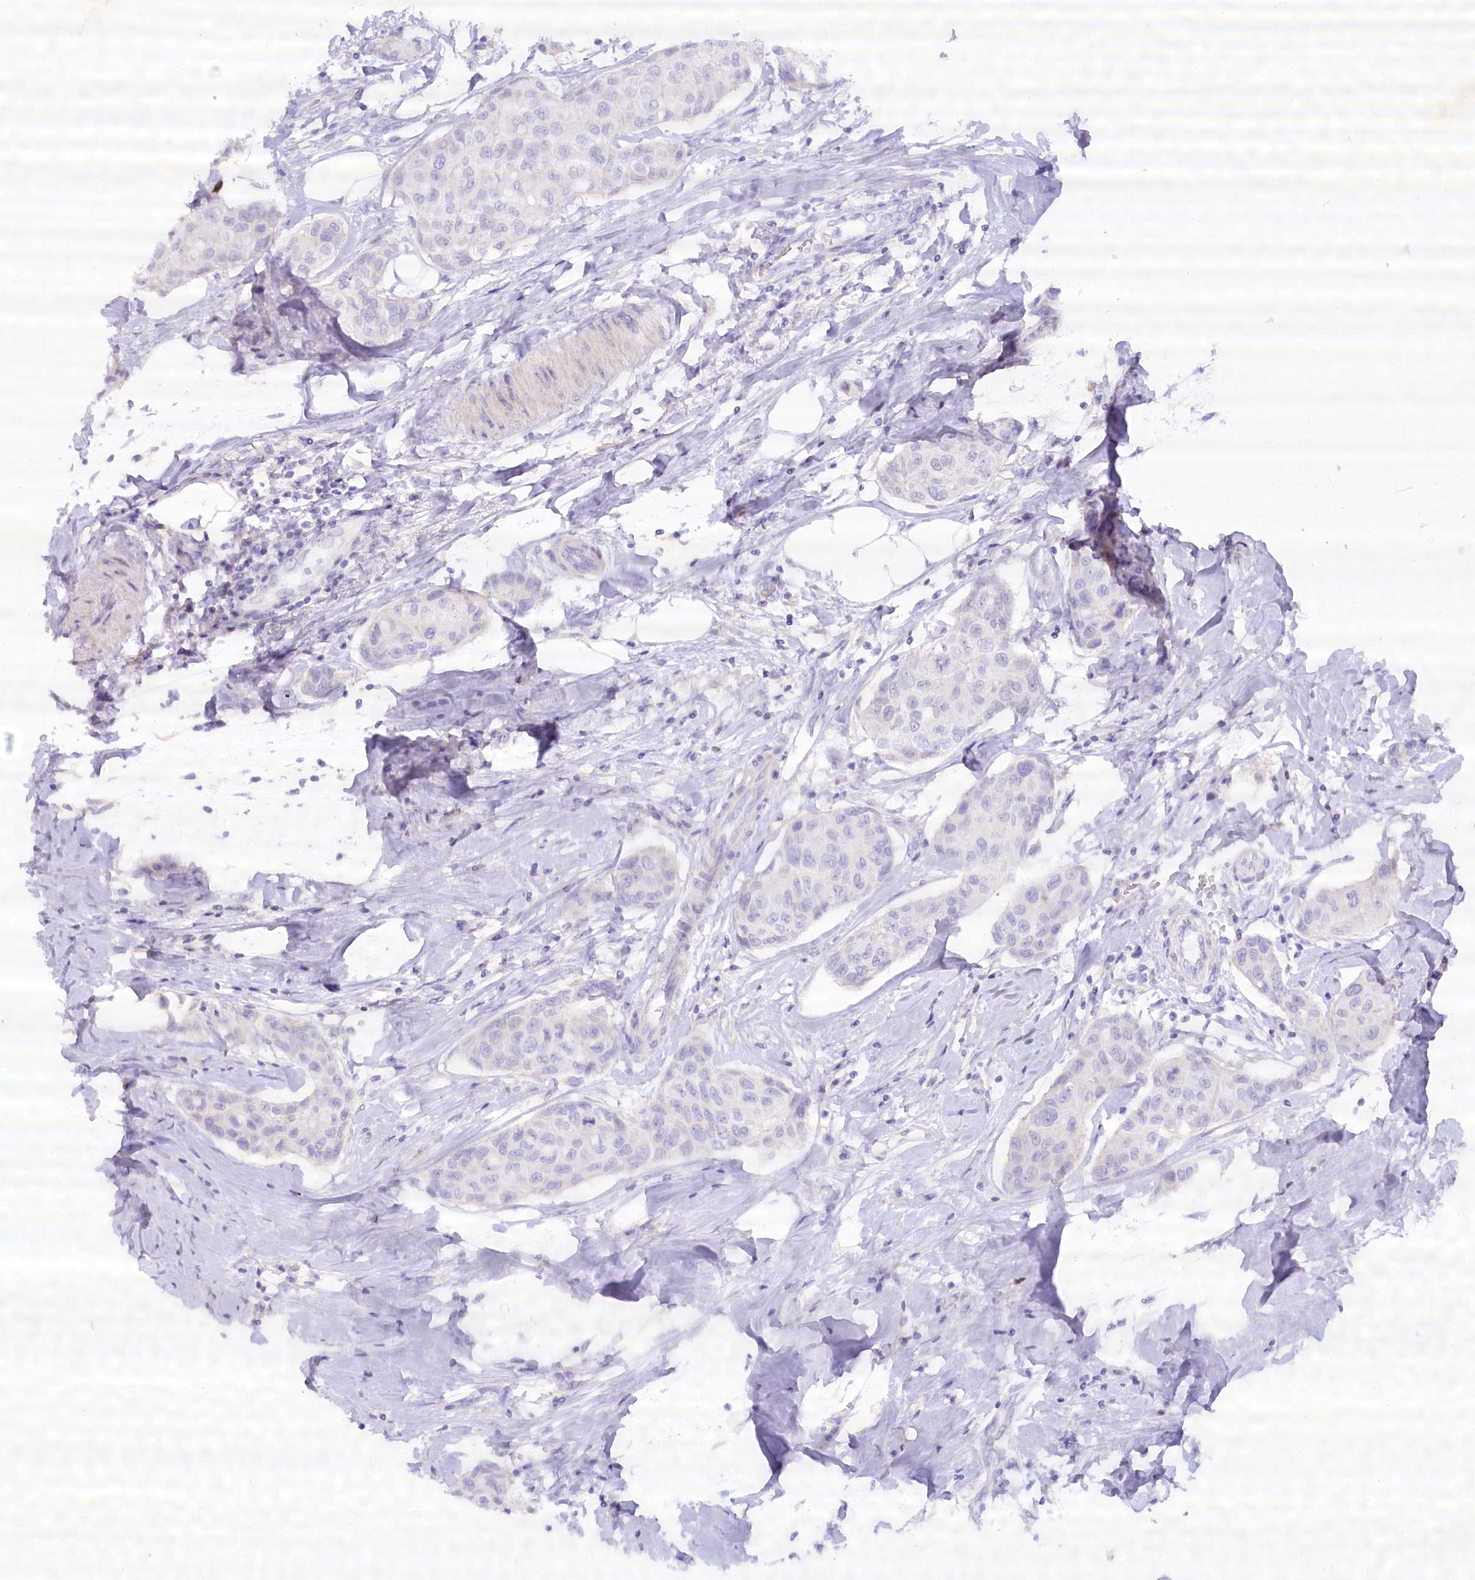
{"staining": {"intensity": "negative", "quantity": "none", "location": "none"}, "tissue": "breast cancer", "cell_type": "Tumor cells", "image_type": "cancer", "snomed": [{"axis": "morphology", "description": "Duct carcinoma"}, {"axis": "topography", "description": "Breast"}], "caption": "The immunohistochemistry photomicrograph has no significant expression in tumor cells of invasive ductal carcinoma (breast) tissue.", "gene": "MYOZ1", "patient": {"sex": "female", "age": 80}}